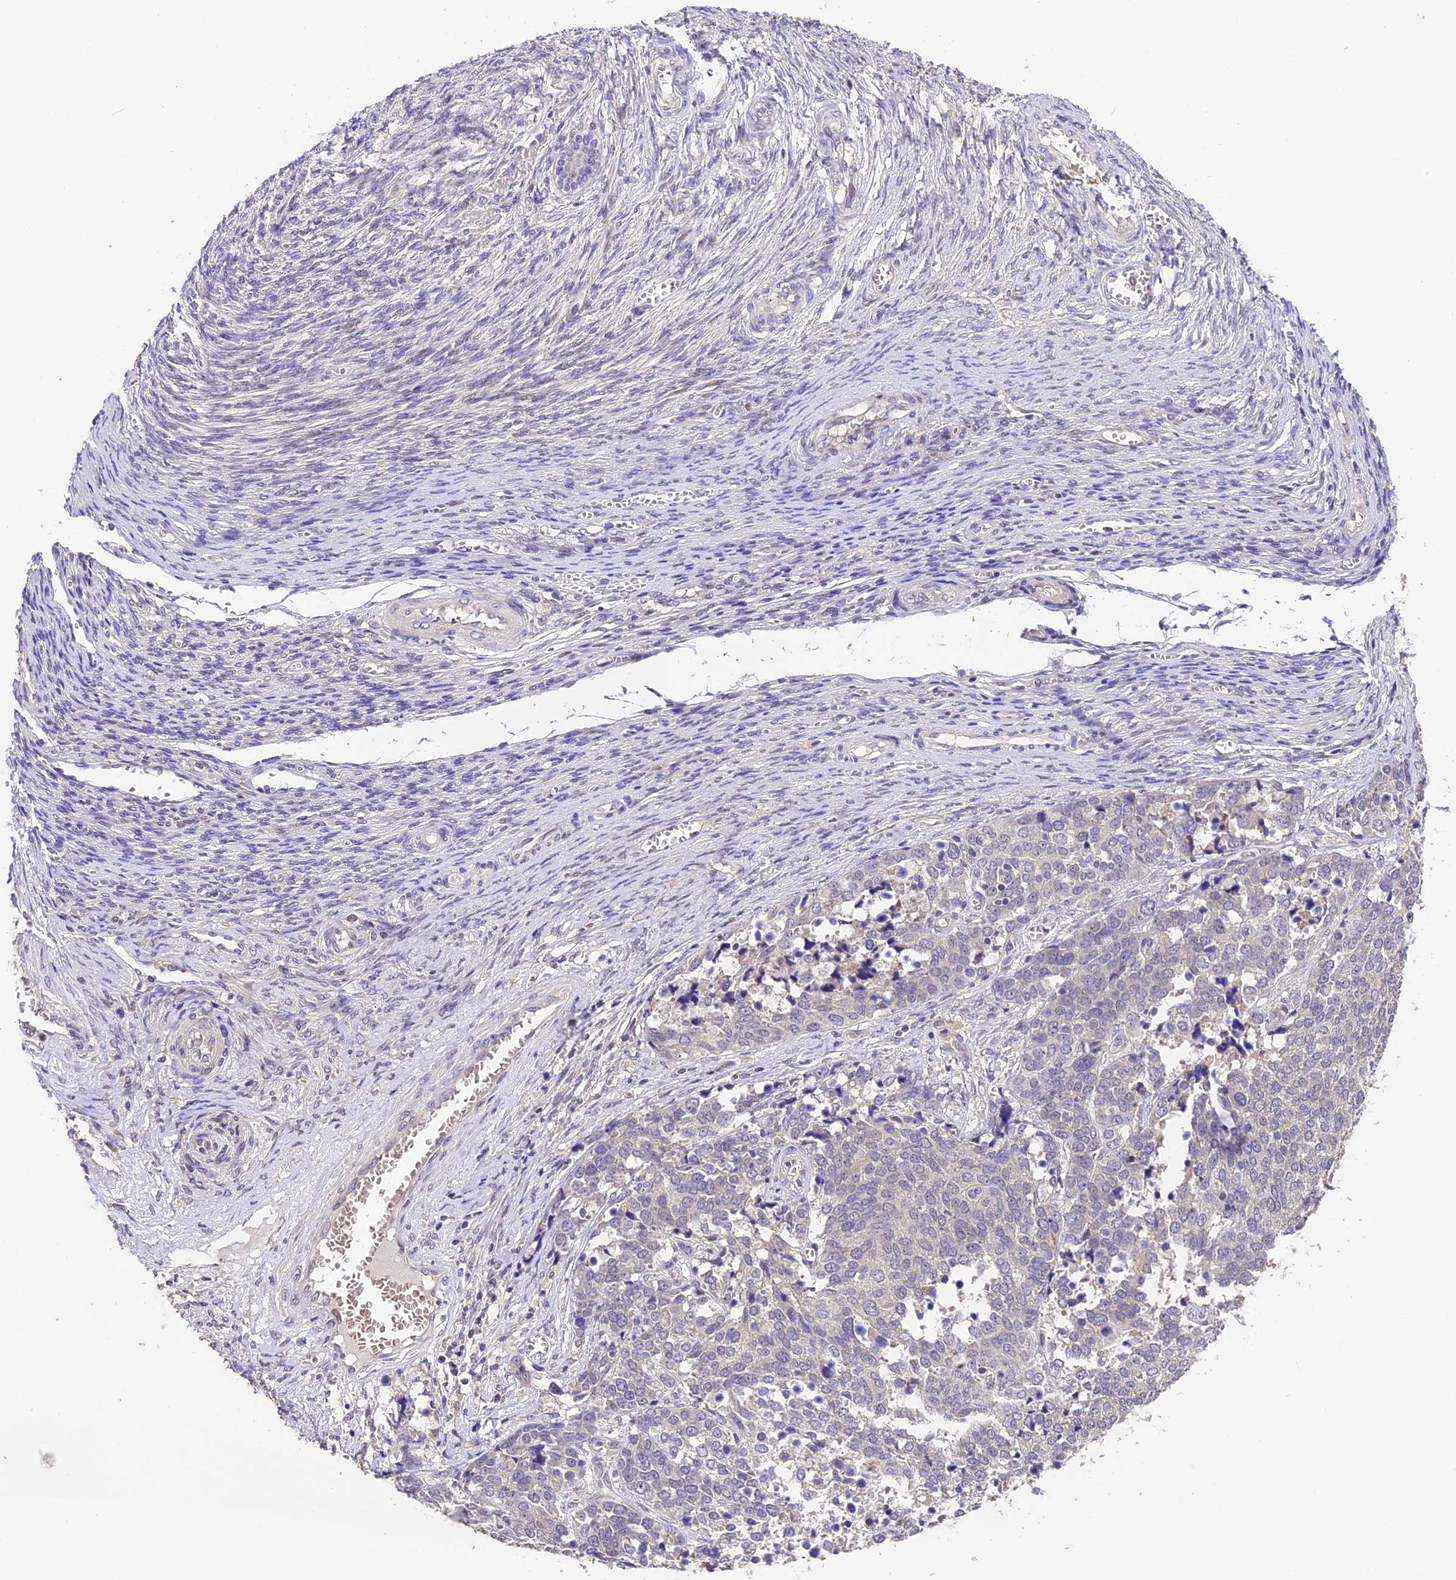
{"staining": {"intensity": "negative", "quantity": "none", "location": "none"}, "tissue": "ovarian cancer", "cell_type": "Tumor cells", "image_type": "cancer", "snomed": [{"axis": "morphology", "description": "Cystadenocarcinoma, serous, NOS"}, {"axis": "topography", "description": "Ovary"}], "caption": "High power microscopy histopathology image of an IHC image of ovarian cancer (serous cystadenocarcinoma), revealing no significant positivity in tumor cells. (DAB IHC visualized using brightfield microscopy, high magnification).", "gene": "DGKH", "patient": {"sex": "female", "age": 44}}